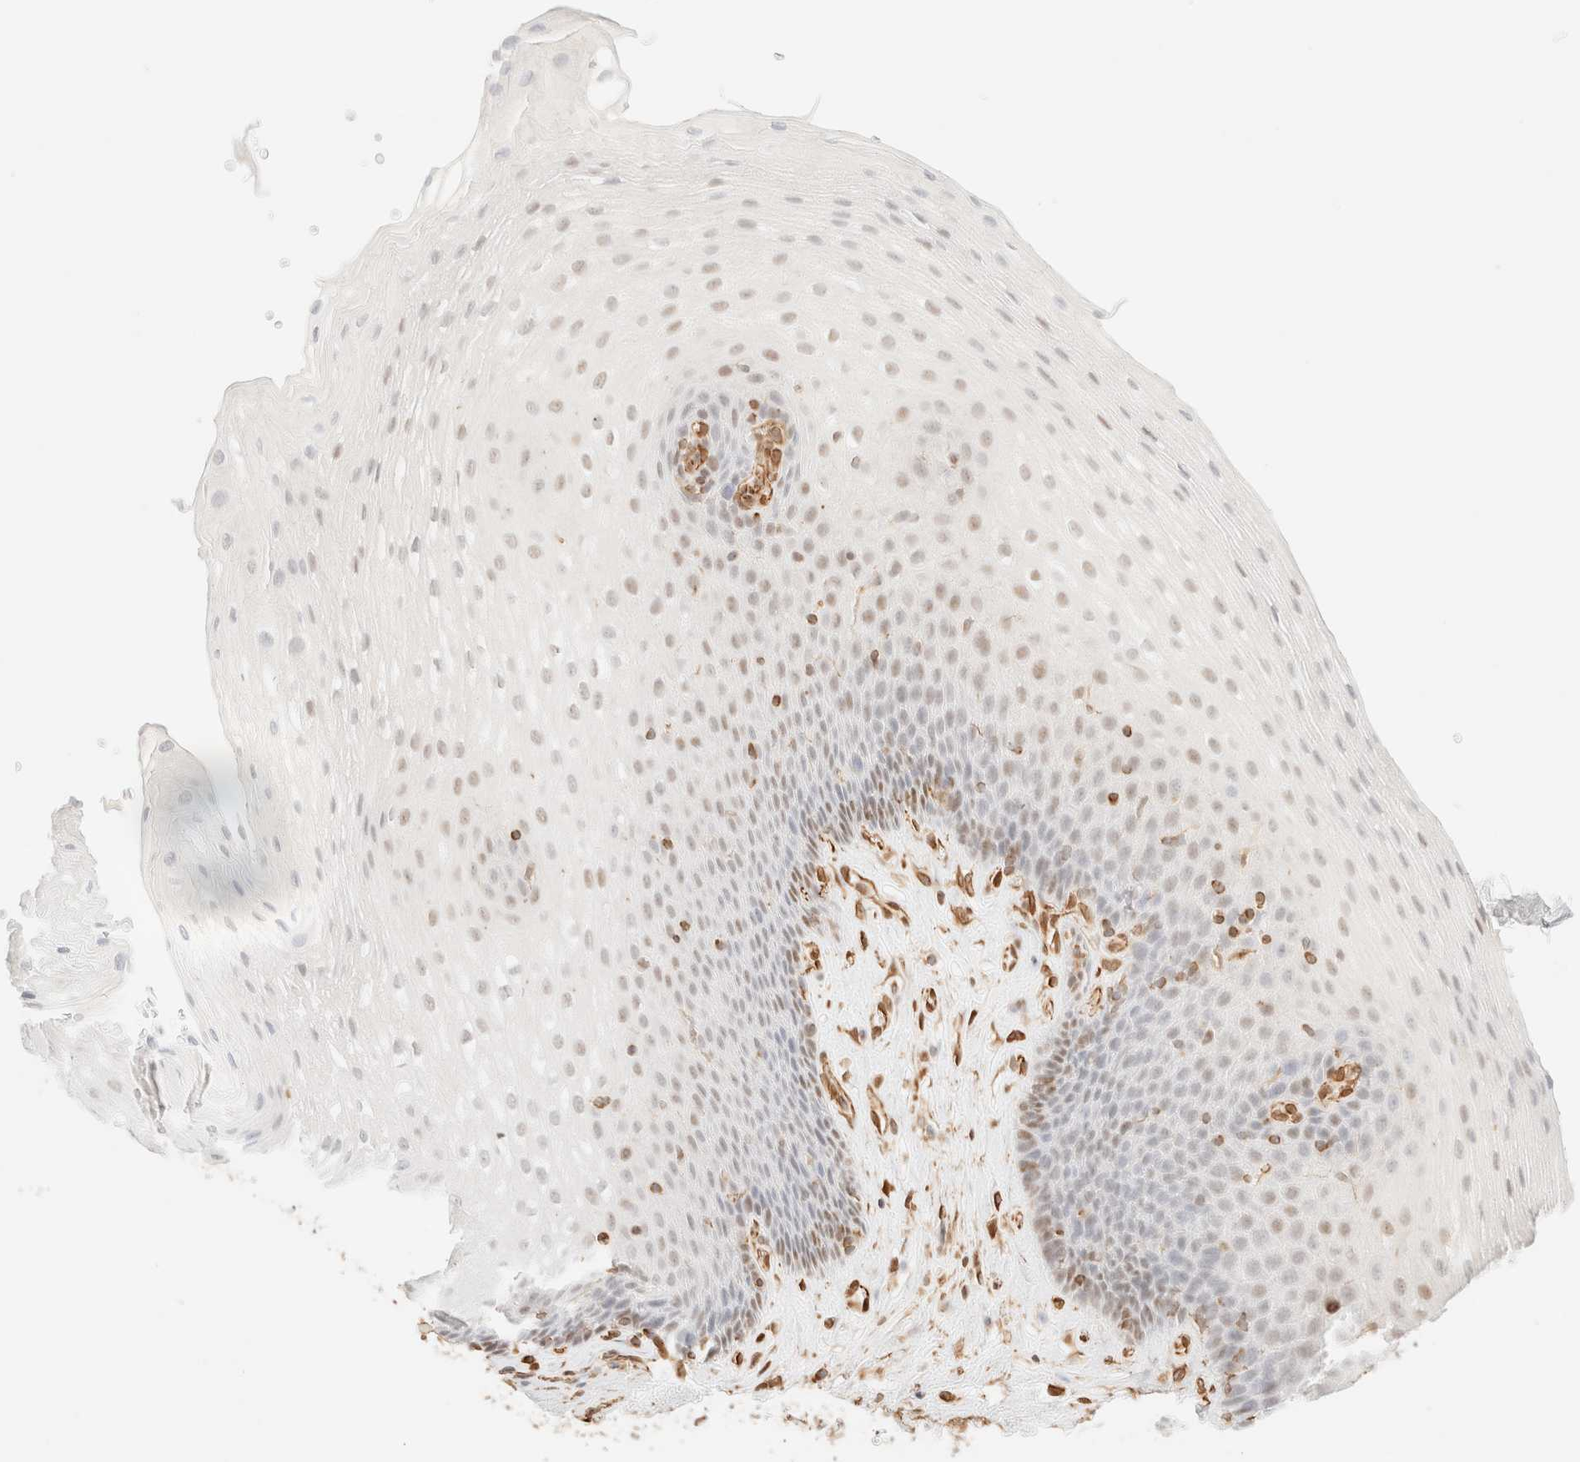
{"staining": {"intensity": "weak", "quantity": "<25%", "location": "nuclear"}, "tissue": "esophagus", "cell_type": "Squamous epithelial cells", "image_type": "normal", "snomed": [{"axis": "morphology", "description": "Normal tissue, NOS"}, {"axis": "topography", "description": "Esophagus"}], "caption": "This is an IHC image of benign human esophagus. There is no staining in squamous epithelial cells.", "gene": "ZSCAN18", "patient": {"sex": "female", "age": 66}}